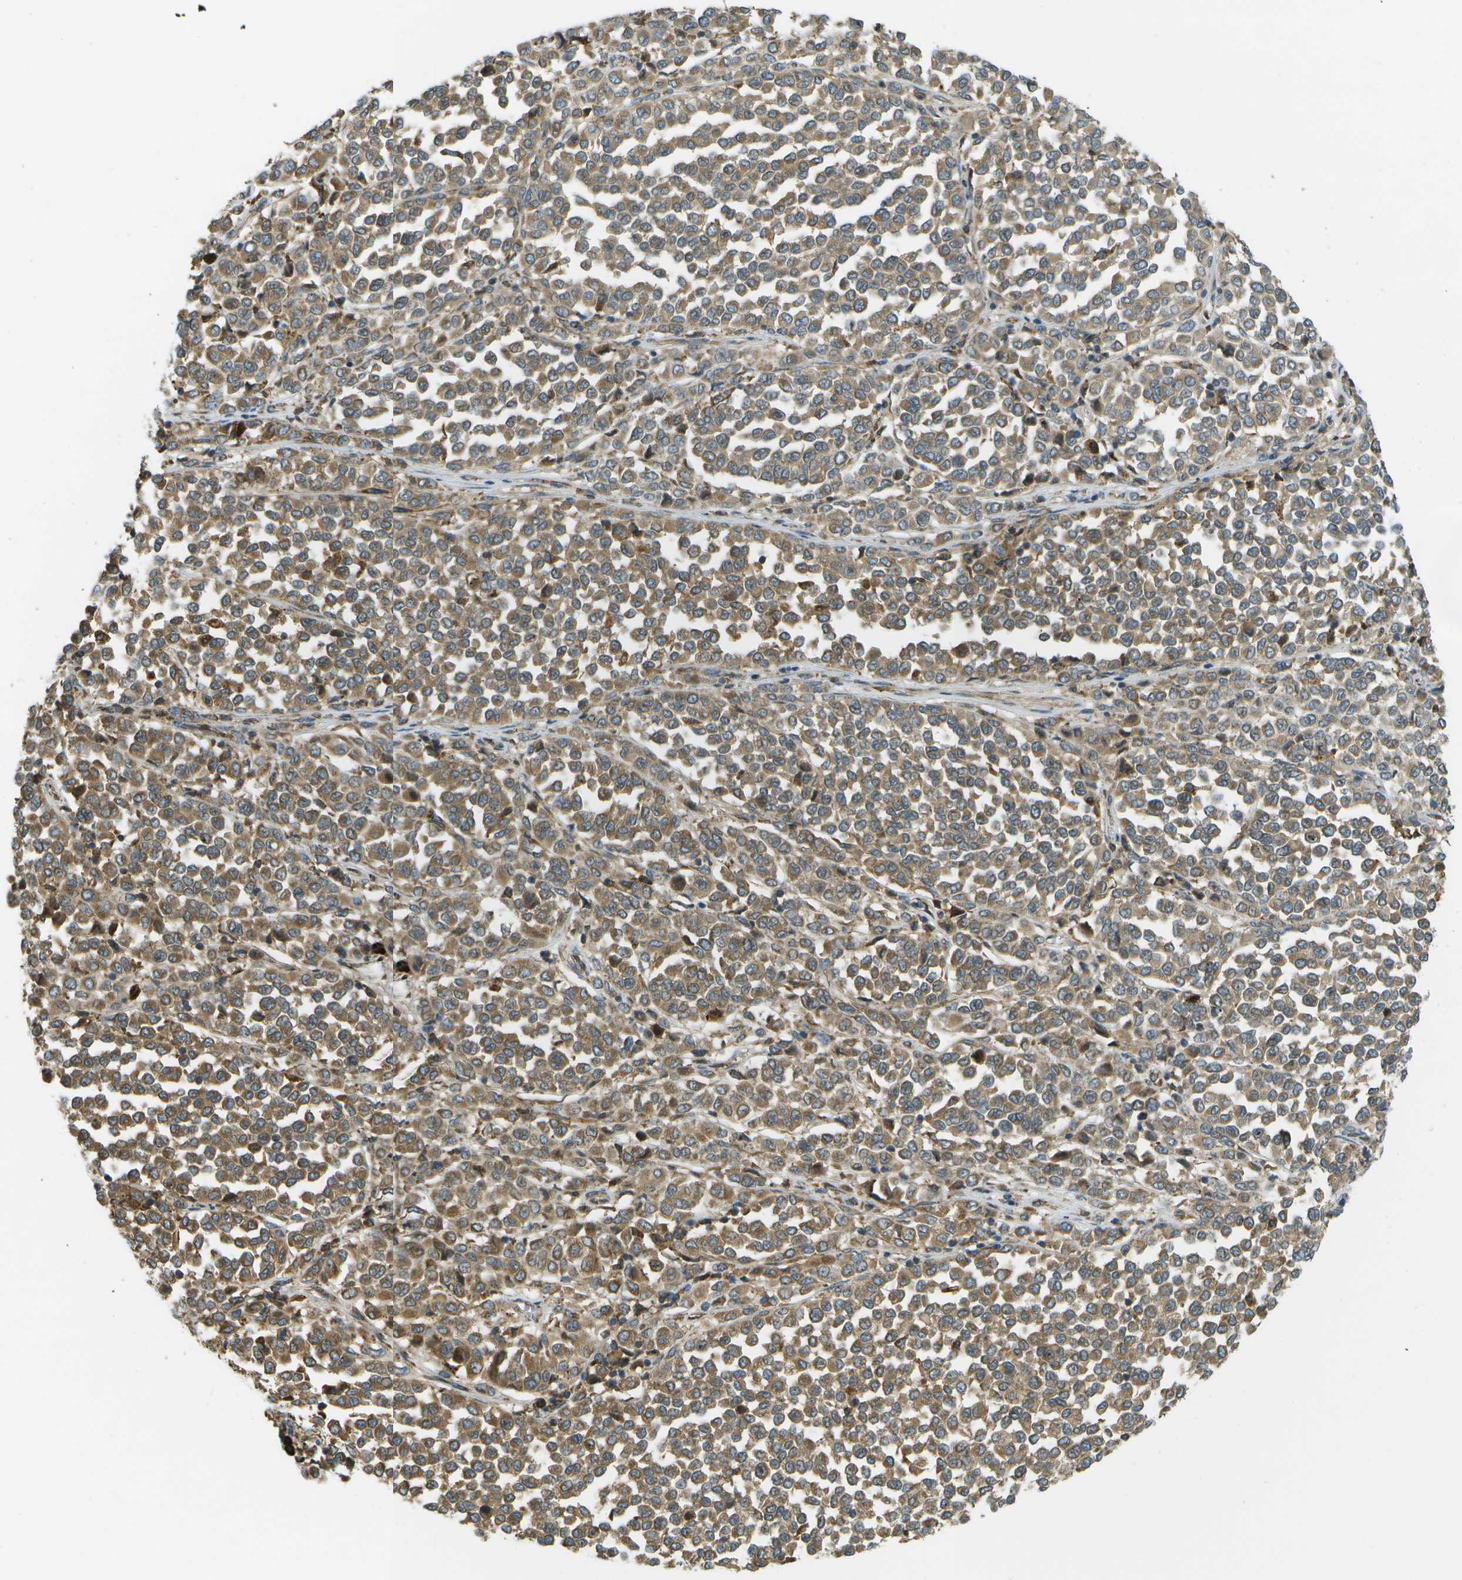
{"staining": {"intensity": "moderate", "quantity": ">75%", "location": "cytoplasmic/membranous"}, "tissue": "melanoma", "cell_type": "Tumor cells", "image_type": "cancer", "snomed": [{"axis": "morphology", "description": "Malignant melanoma, Metastatic site"}, {"axis": "topography", "description": "Pancreas"}], "caption": "Moderate cytoplasmic/membranous positivity is seen in approximately >75% of tumor cells in melanoma.", "gene": "USP30", "patient": {"sex": "female", "age": 30}}